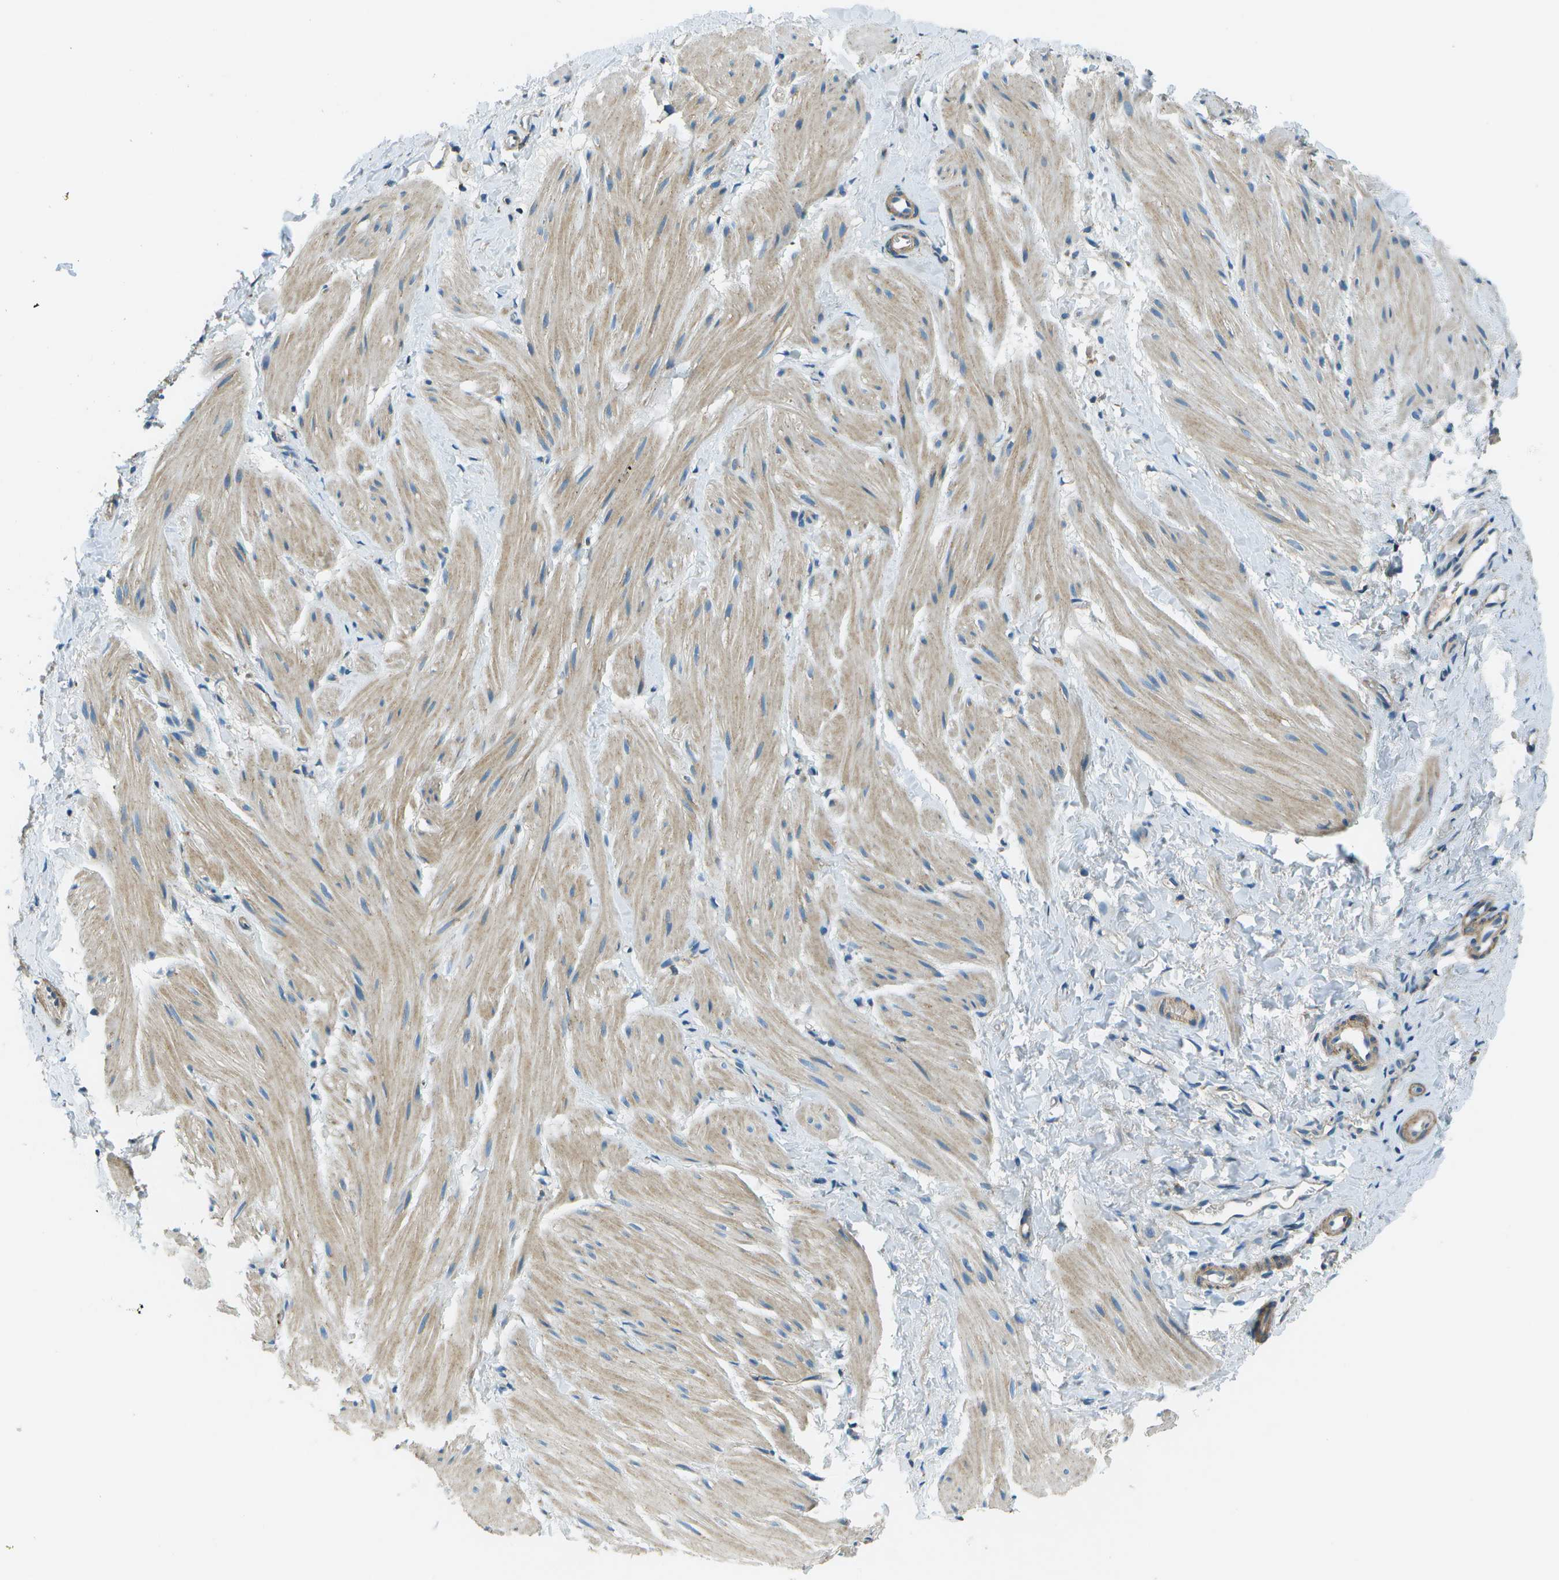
{"staining": {"intensity": "weak", "quantity": "25%-75%", "location": "cytoplasmic/membranous"}, "tissue": "smooth muscle", "cell_type": "Smooth muscle cells", "image_type": "normal", "snomed": [{"axis": "morphology", "description": "Normal tissue, NOS"}, {"axis": "topography", "description": "Smooth muscle"}], "caption": "Smooth muscle cells reveal low levels of weak cytoplasmic/membranous positivity in approximately 25%-75% of cells in normal human smooth muscle.", "gene": "TMEM51", "patient": {"sex": "male", "age": 16}}